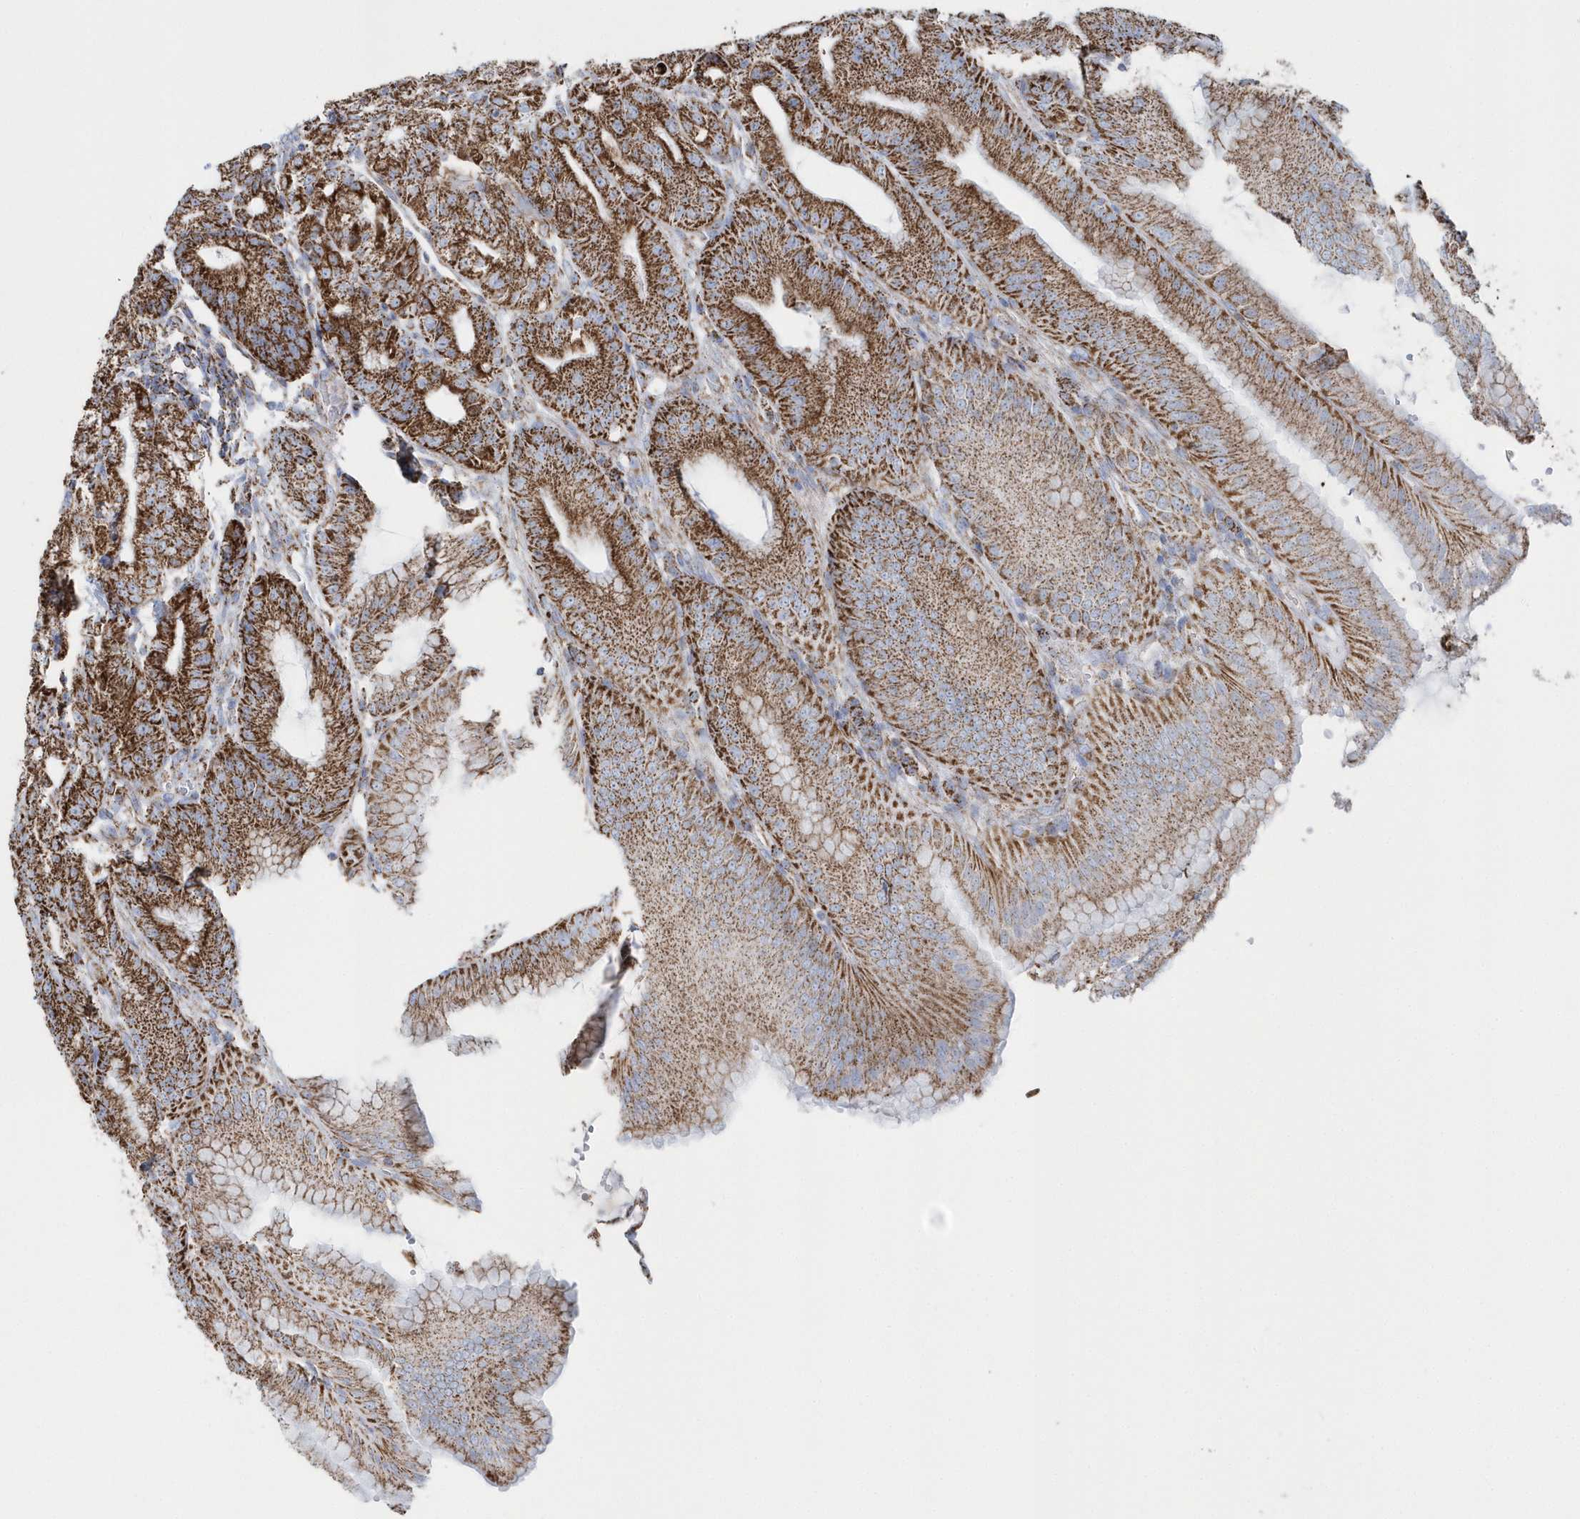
{"staining": {"intensity": "moderate", "quantity": ">75%", "location": "cytoplasmic/membranous"}, "tissue": "stomach", "cell_type": "Glandular cells", "image_type": "normal", "snomed": [{"axis": "morphology", "description": "Normal tissue, NOS"}, {"axis": "topography", "description": "Stomach, upper"}, {"axis": "topography", "description": "Stomach, lower"}], "caption": "Brown immunohistochemical staining in benign stomach exhibits moderate cytoplasmic/membranous staining in about >75% of glandular cells.", "gene": "TMCO6", "patient": {"sex": "male", "age": 71}}